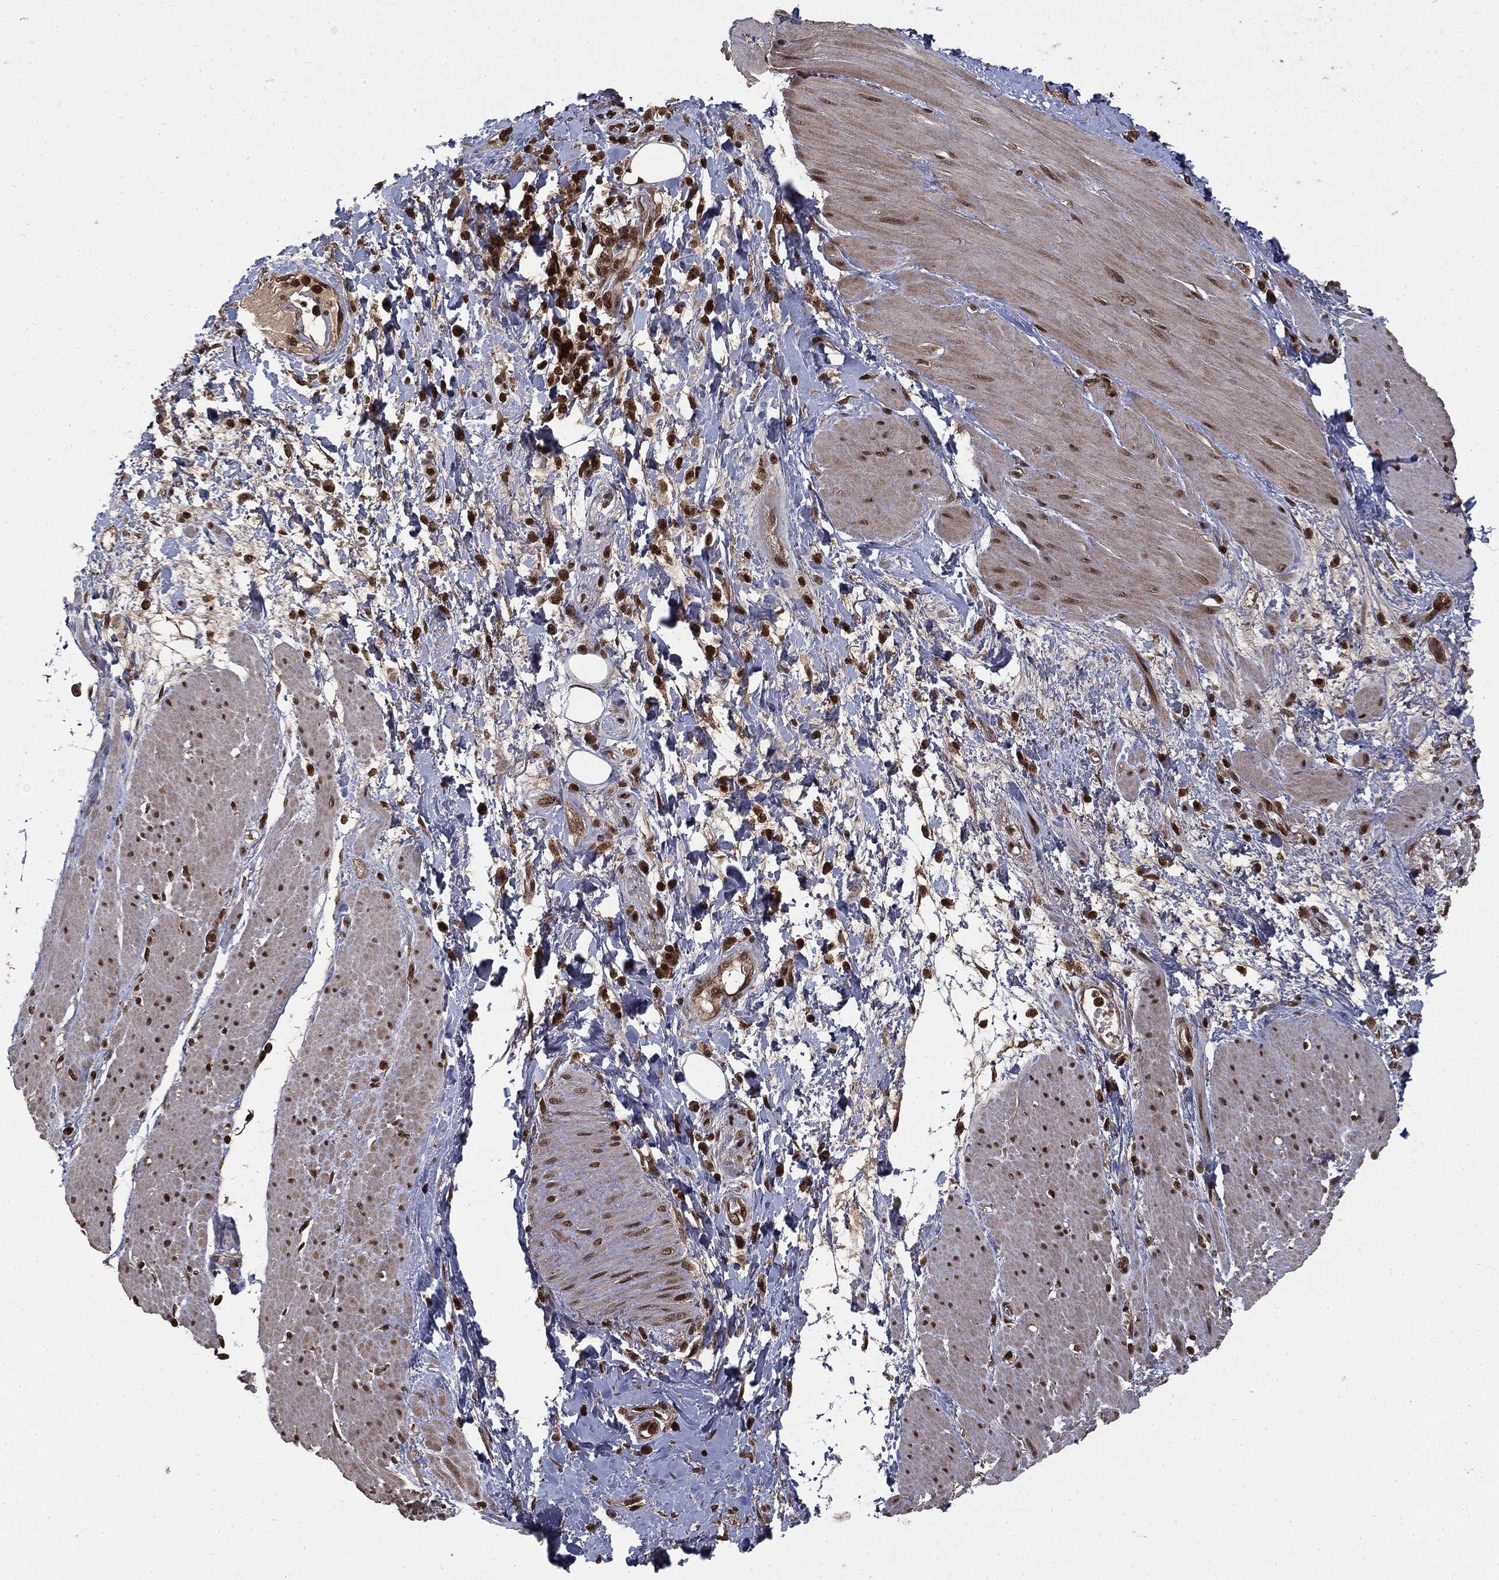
{"staining": {"intensity": "moderate", "quantity": ">75%", "location": "nuclear"}, "tissue": "smooth muscle", "cell_type": "Smooth muscle cells", "image_type": "normal", "snomed": [{"axis": "morphology", "description": "Normal tissue, NOS"}, {"axis": "topography", "description": "Soft tissue"}, {"axis": "topography", "description": "Smooth muscle"}], "caption": "Protein analysis of benign smooth muscle shows moderate nuclear positivity in about >75% of smooth muscle cells.", "gene": "CTDP1", "patient": {"sex": "male", "age": 72}}